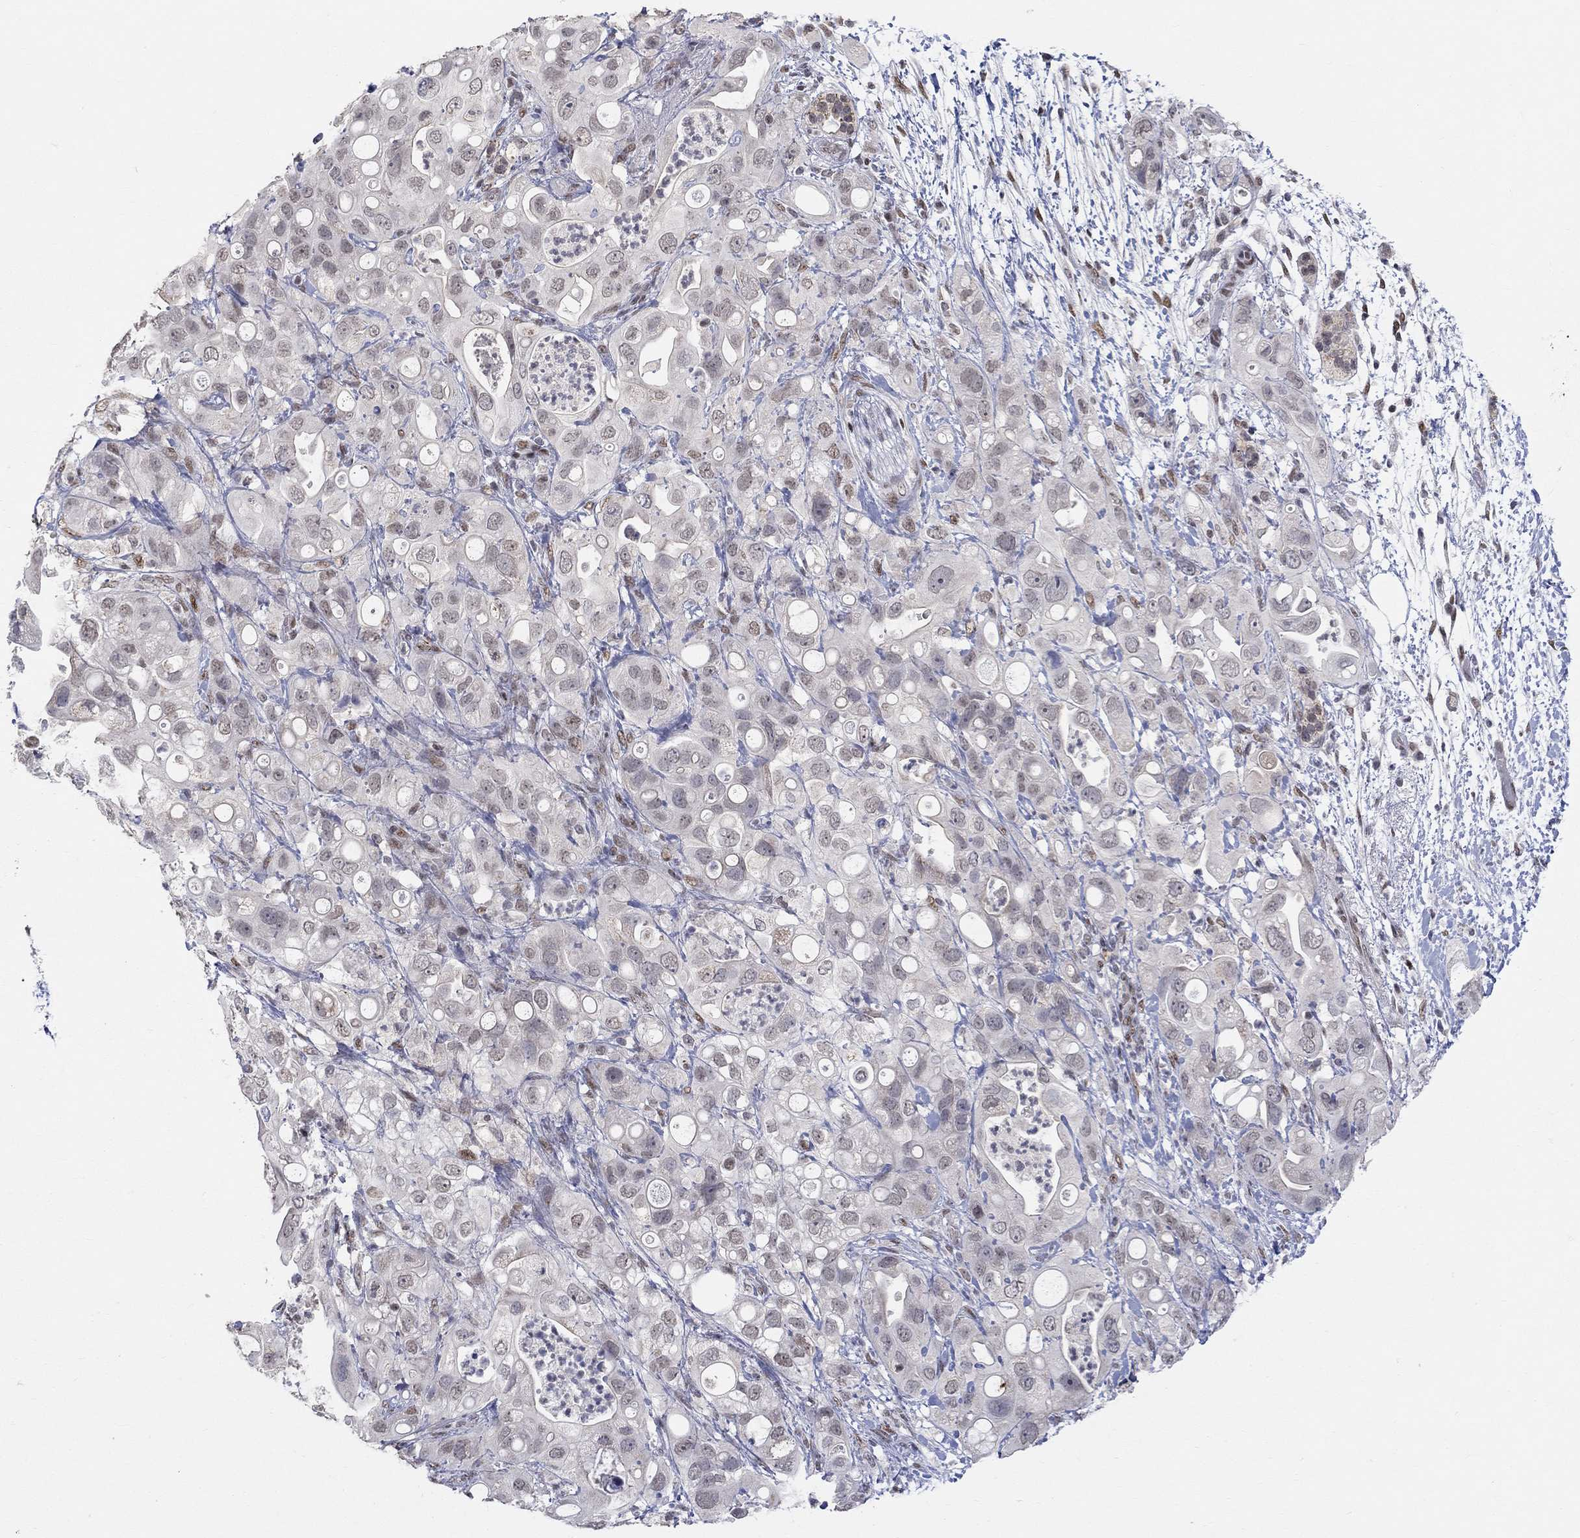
{"staining": {"intensity": "negative", "quantity": "none", "location": "none"}, "tissue": "pancreatic cancer", "cell_type": "Tumor cells", "image_type": "cancer", "snomed": [{"axis": "morphology", "description": "Adenocarcinoma, NOS"}, {"axis": "topography", "description": "Pancreas"}], "caption": "Immunohistochemistry (IHC) image of pancreatic cancer (adenocarcinoma) stained for a protein (brown), which reveals no staining in tumor cells.", "gene": "KLF12", "patient": {"sex": "female", "age": 72}}